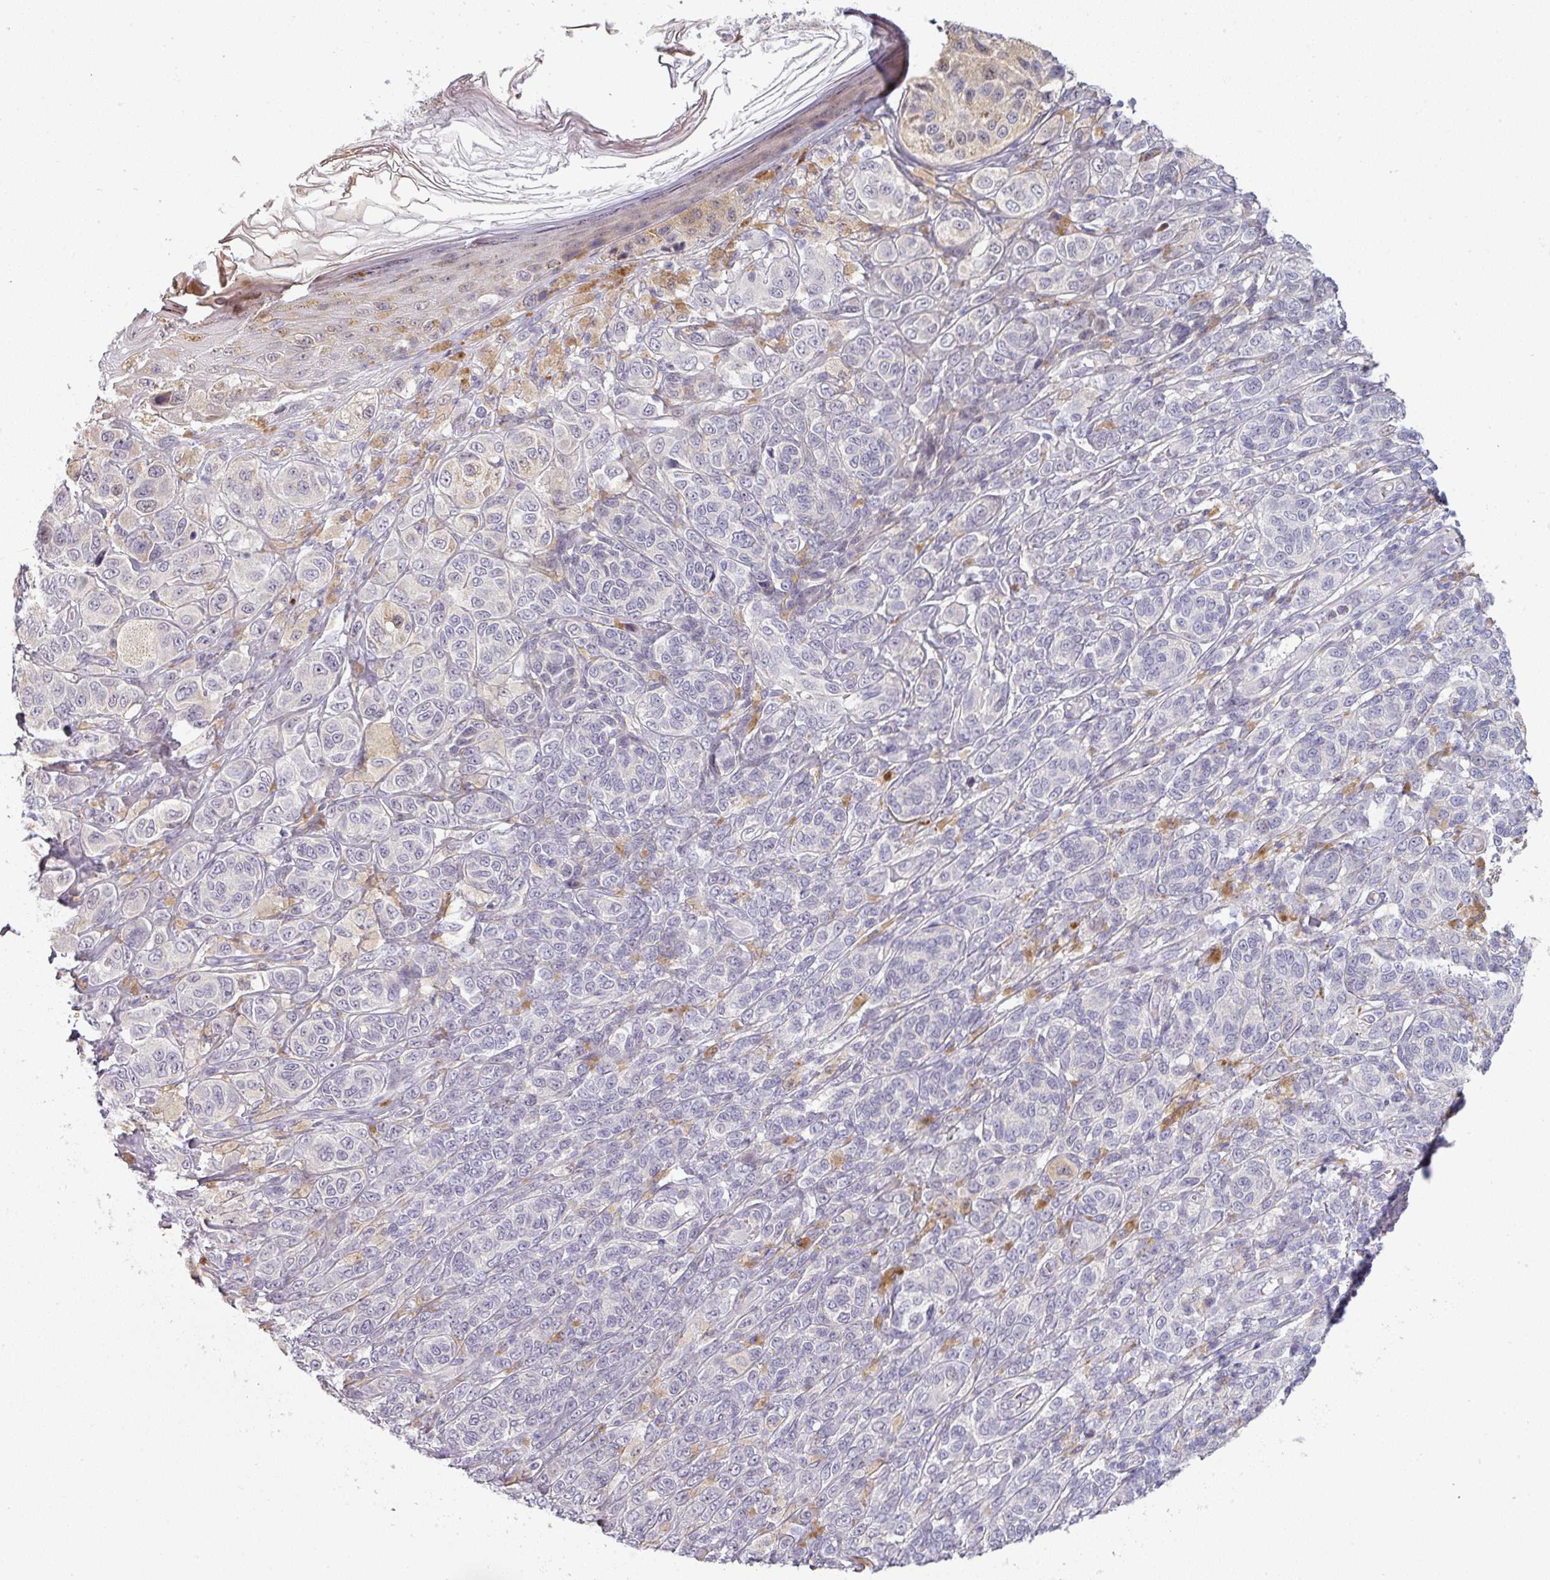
{"staining": {"intensity": "negative", "quantity": "none", "location": "none"}, "tissue": "melanoma", "cell_type": "Tumor cells", "image_type": "cancer", "snomed": [{"axis": "morphology", "description": "Malignant melanoma, NOS"}, {"axis": "topography", "description": "Skin"}], "caption": "Immunohistochemical staining of human malignant melanoma displays no significant staining in tumor cells.", "gene": "C2orf16", "patient": {"sex": "male", "age": 42}}